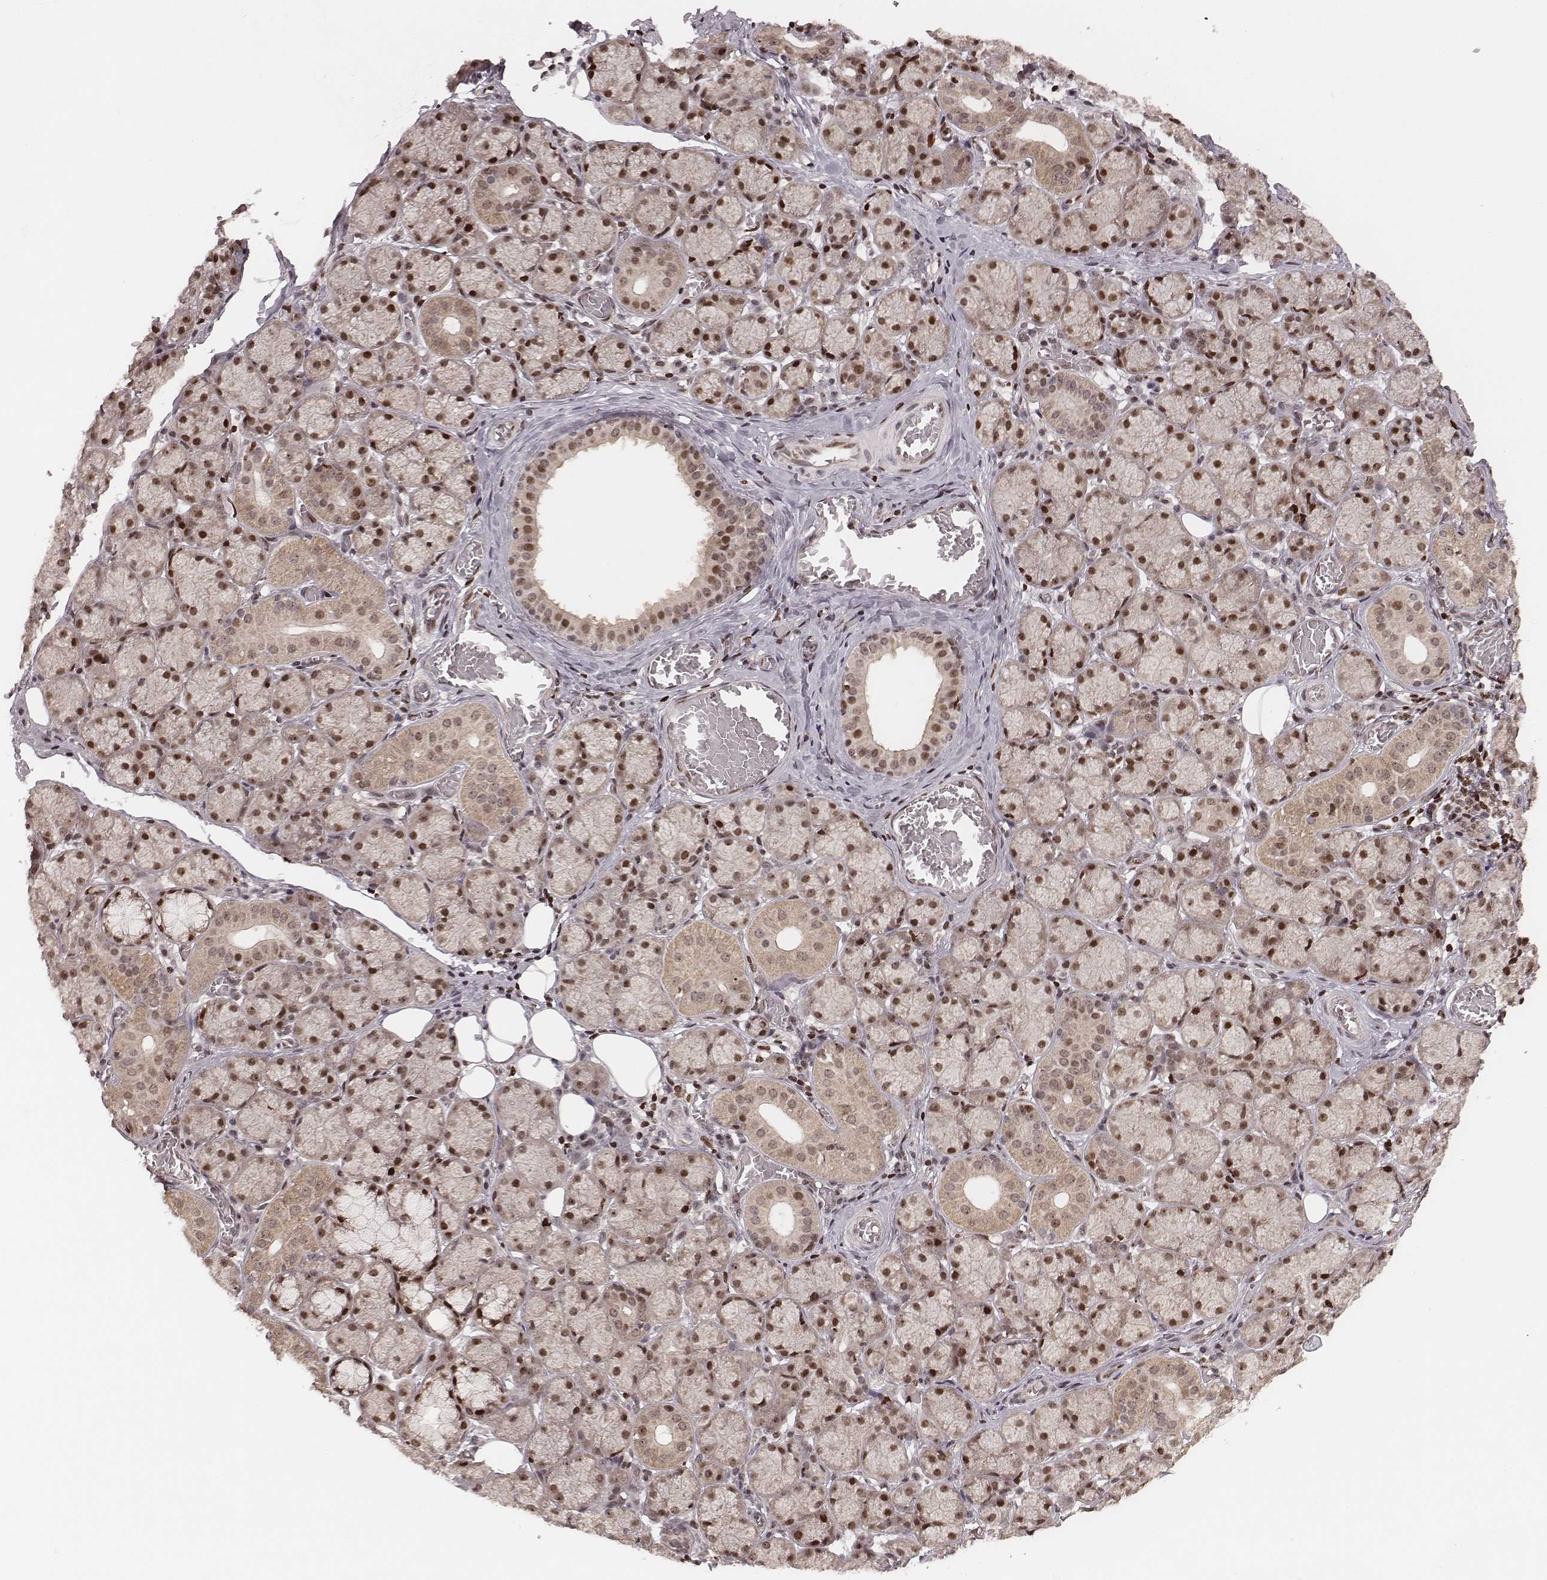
{"staining": {"intensity": "moderate", "quantity": "25%-75%", "location": "cytoplasmic/membranous,nuclear"}, "tissue": "salivary gland", "cell_type": "Glandular cells", "image_type": "normal", "snomed": [{"axis": "morphology", "description": "Normal tissue, NOS"}, {"axis": "topography", "description": "Salivary gland"}, {"axis": "topography", "description": "Peripheral nerve tissue"}], "caption": "Protein expression analysis of benign salivary gland shows moderate cytoplasmic/membranous,nuclear expression in approximately 25%-75% of glandular cells.", "gene": "VRK3", "patient": {"sex": "female", "age": 24}}